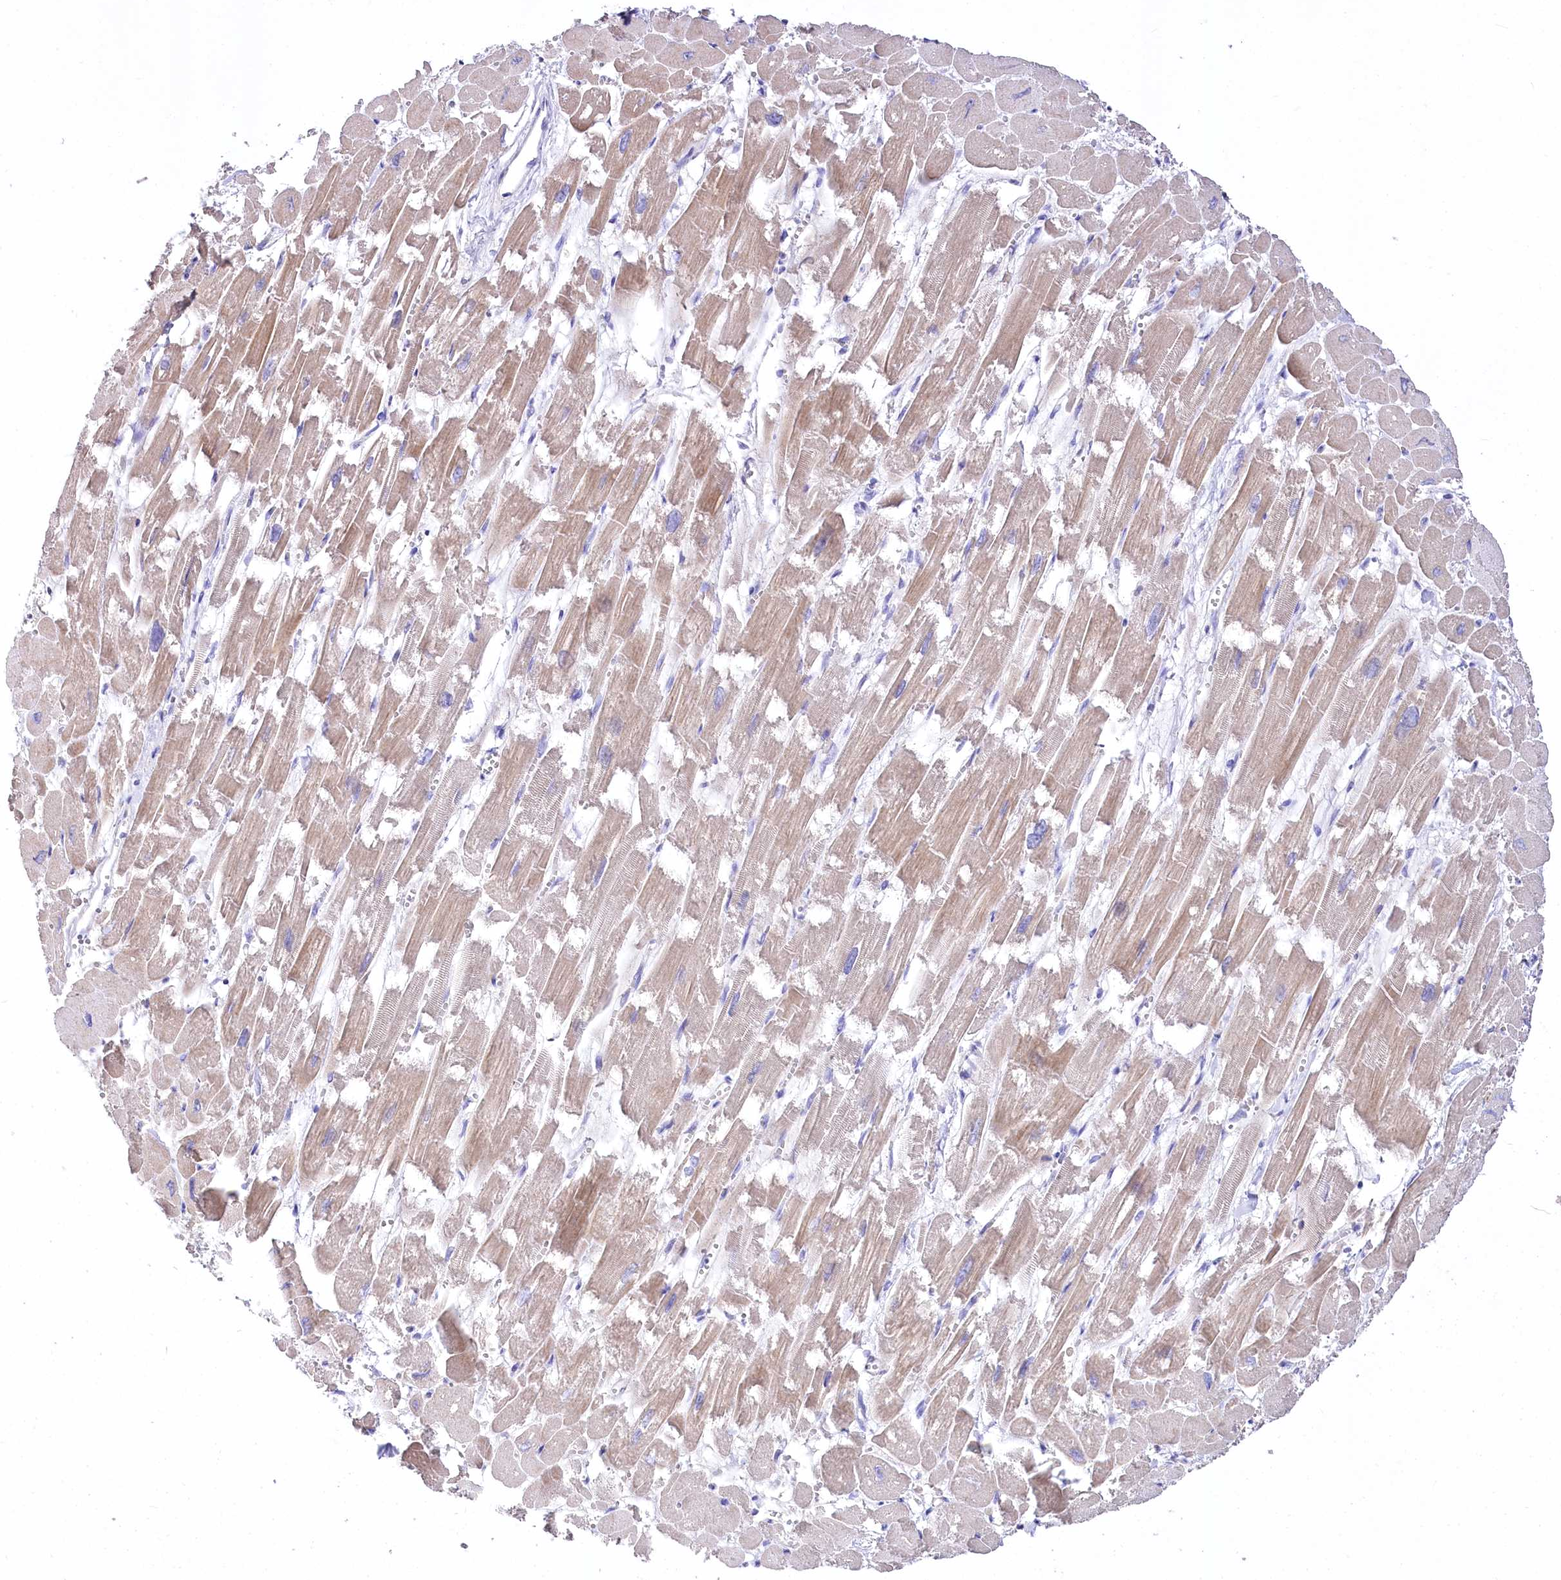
{"staining": {"intensity": "weak", "quantity": ">75%", "location": "cytoplasmic/membranous"}, "tissue": "heart muscle", "cell_type": "Cardiomyocytes", "image_type": "normal", "snomed": [{"axis": "morphology", "description": "Normal tissue, NOS"}, {"axis": "topography", "description": "Heart"}], "caption": "Brown immunohistochemical staining in normal heart muscle demonstrates weak cytoplasmic/membranous expression in approximately >75% of cardiomyocytes.", "gene": "PTER", "patient": {"sex": "male", "age": 54}}